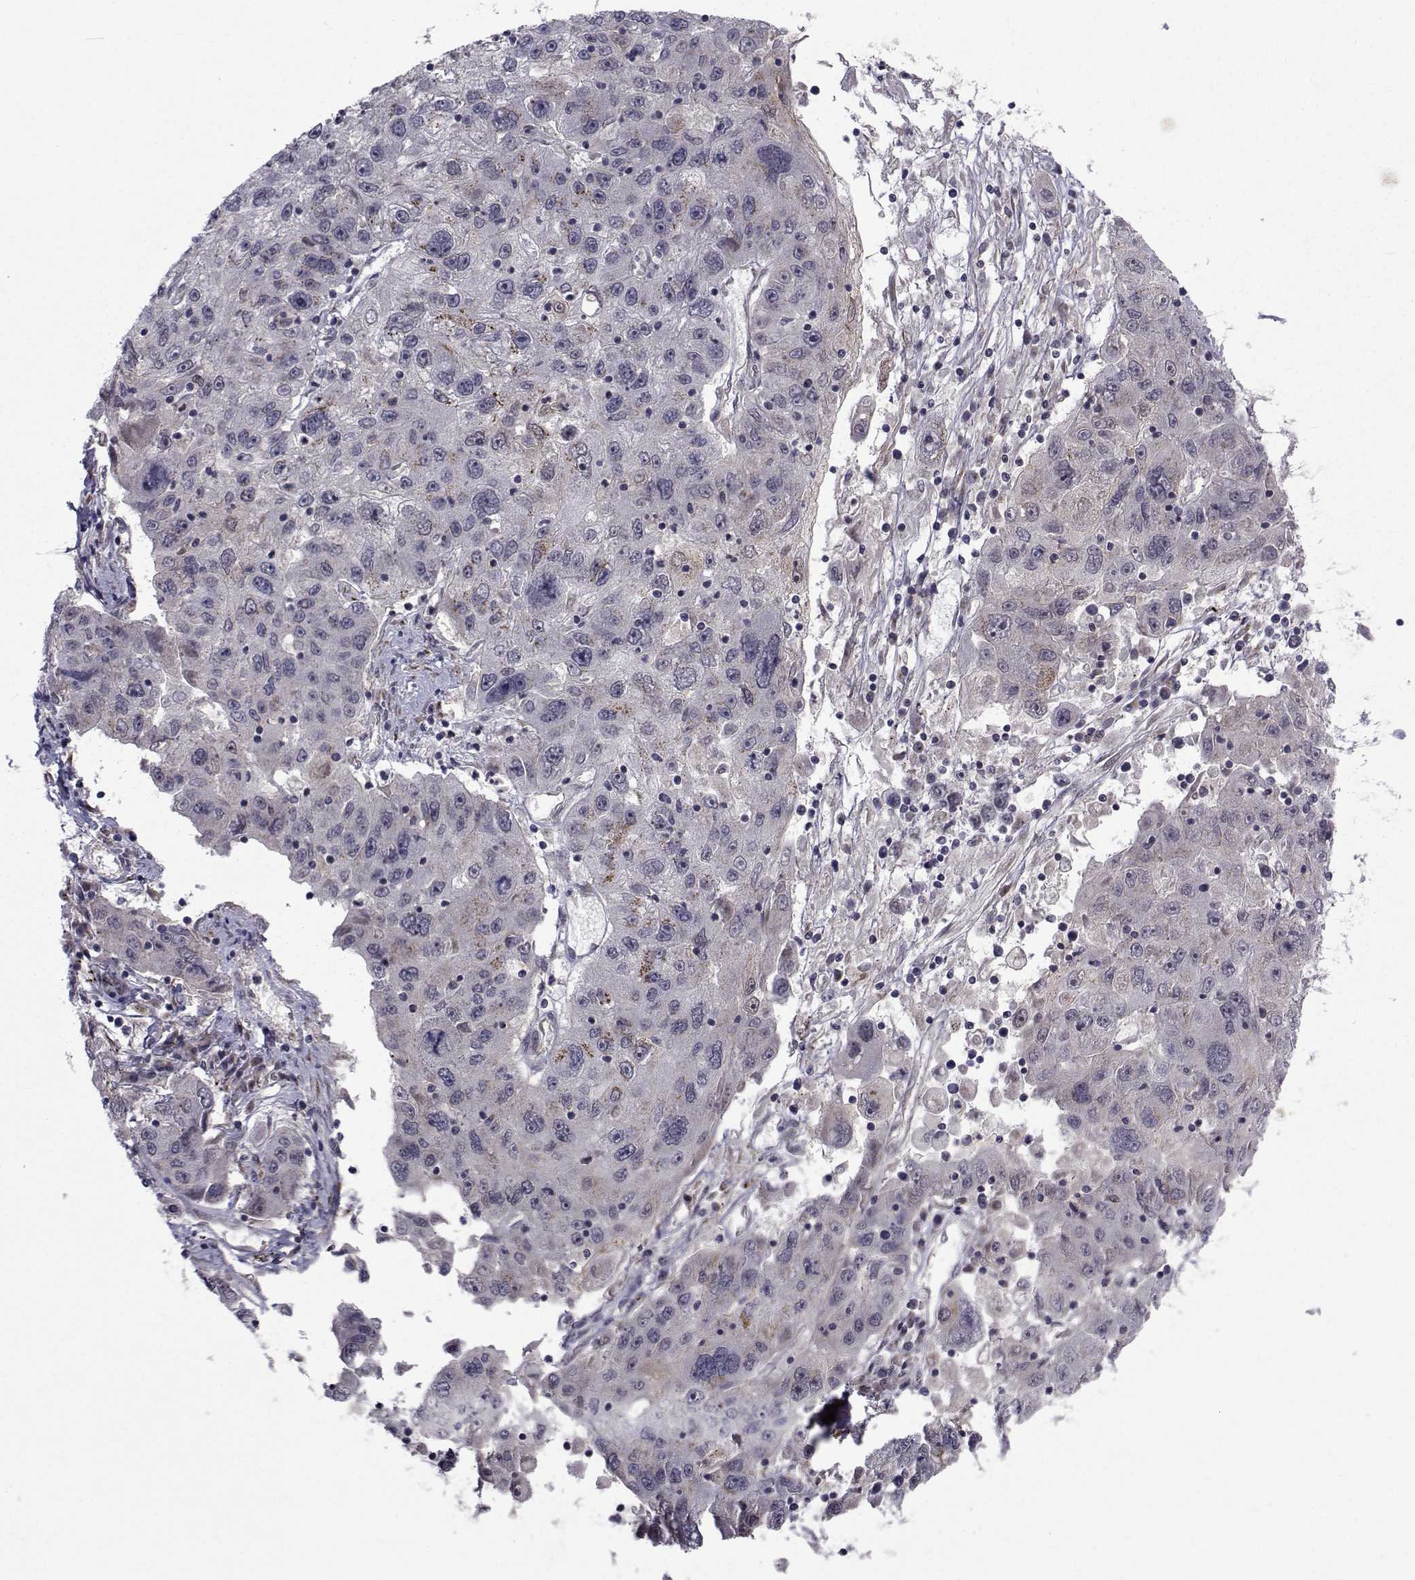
{"staining": {"intensity": "negative", "quantity": "none", "location": "none"}, "tissue": "stomach cancer", "cell_type": "Tumor cells", "image_type": "cancer", "snomed": [{"axis": "morphology", "description": "Adenocarcinoma, NOS"}, {"axis": "topography", "description": "Stomach"}], "caption": "Stomach cancer stained for a protein using IHC demonstrates no staining tumor cells.", "gene": "ATP6V1C2", "patient": {"sex": "male", "age": 56}}